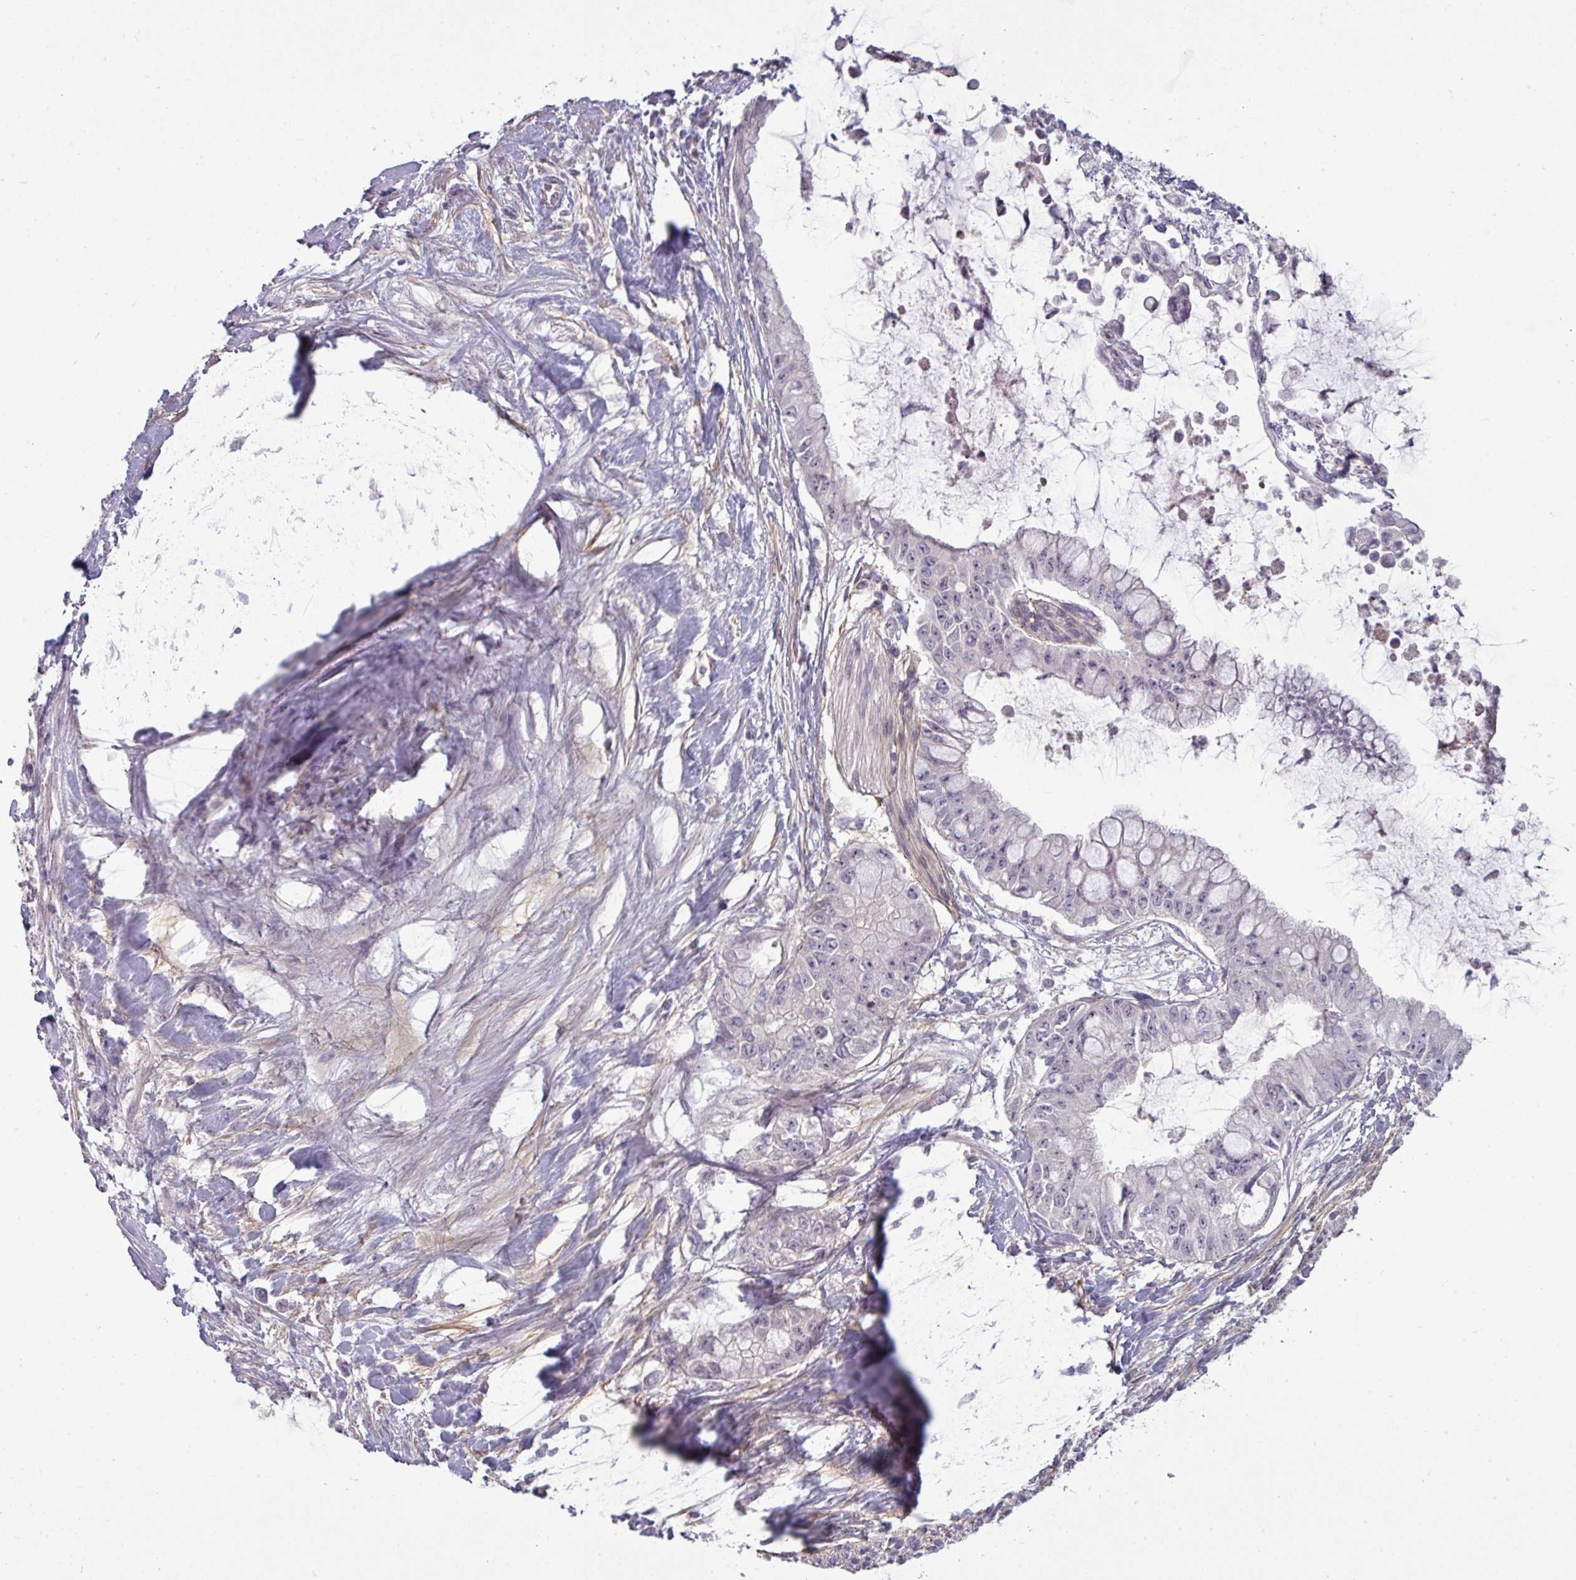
{"staining": {"intensity": "negative", "quantity": "none", "location": "none"}, "tissue": "pancreatic cancer", "cell_type": "Tumor cells", "image_type": "cancer", "snomed": [{"axis": "morphology", "description": "Adenocarcinoma, NOS"}, {"axis": "topography", "description": "Pancreas"}], "caption": "DAB (3,3'-diaminobenzidine) immunohistochemical staining of pancreatic cancer (adenocarcinoma) displays no significant staining in tumor cells.", "gene": "C2orf16", "patient": {"sex": "male", "age": 48}}